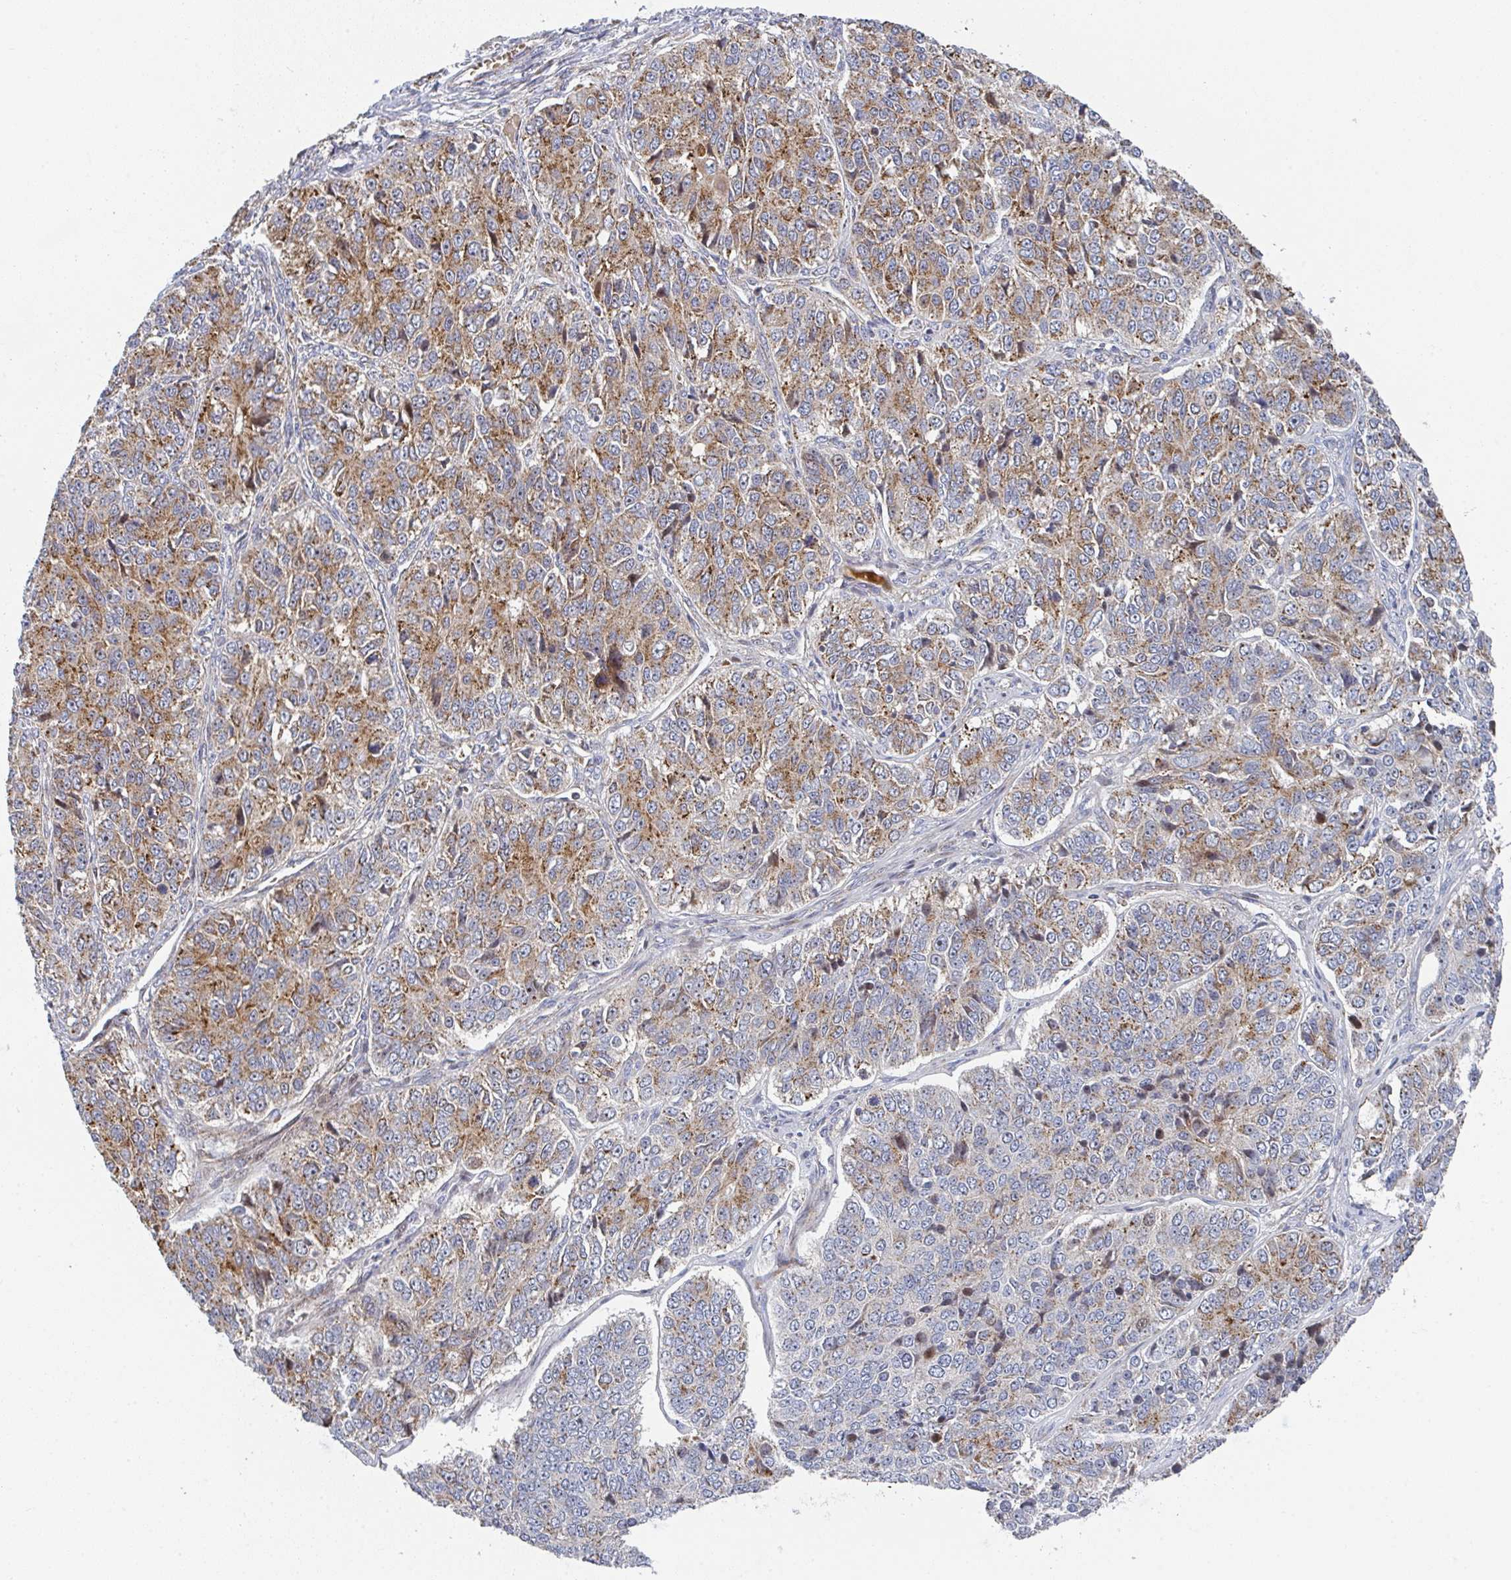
{"staining": {"intensity": "moderate", "quantity": ">75%", "location": "cytoplasmic/membranous"}, "tissue": "ovarian cancer", "cell_type": "Tumor cells", "image_type": "cancer", "snomed": [{"axis": "morphology", "description": "Carcinoma, endometroid"}, {"axis": "topography", "description": "Ovary"}], "caption": "About >75% of tumor cells in human ovarian cancer show moderate cytoplasmic/membranous protein staining as visualized by brown immunohistochemical staining.", "gene": "ZNF644", "patient": {"sex": "female", "age": 51}}